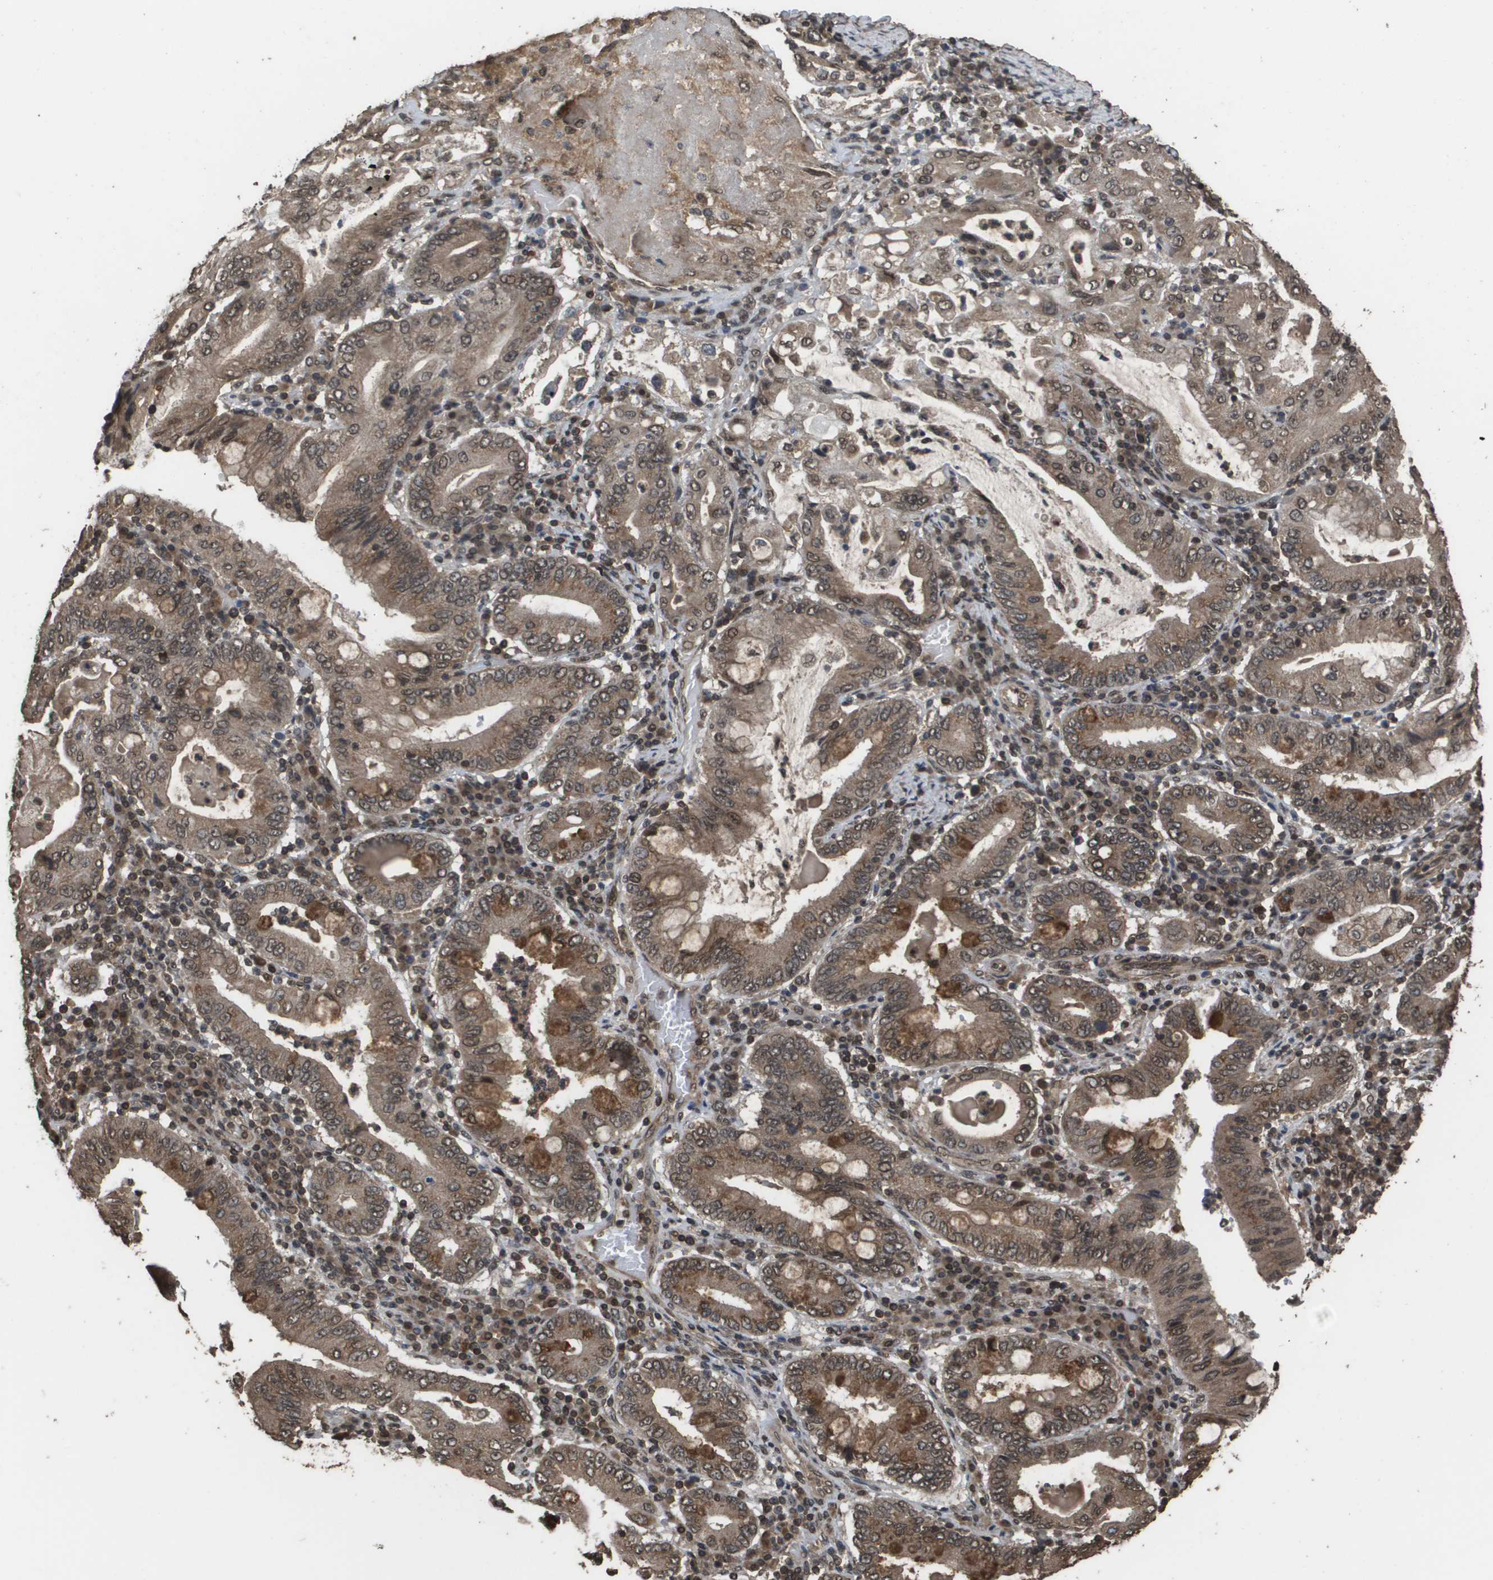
{"staining": {"intensity": "moderate", "quantity": ">75%", "location": "cytoplasmic/membranous"}, "tissue": "stomach cancer", "cell_type": "Tumor cells", "image_type": "cancer", "snomed": [{"axis": "morphology", "description": "Normal tissue, NOS"}, {"axis": "morphology", "description": "Adenocarcinoma, NOS"}, {"axis": "topography", "description": "Esophagus"}, {"axis": "topography", "description": "Stomach, upper"}, {"axis": "topography", "description": "Peripheral nerve tissue"}], "caption": "Immunohistochemical staining of stomach adenocarcinoma exhibits medium levels of moderate cytoplasmic/membranous positivity in about >75% of tumor cells. Using DAB (brown) and hematoxylin (blue) stains, captured at high magnification using brightfield microscopy.", "gene": "AXIN2", "patient": {"sex": "male", "age": 62}}